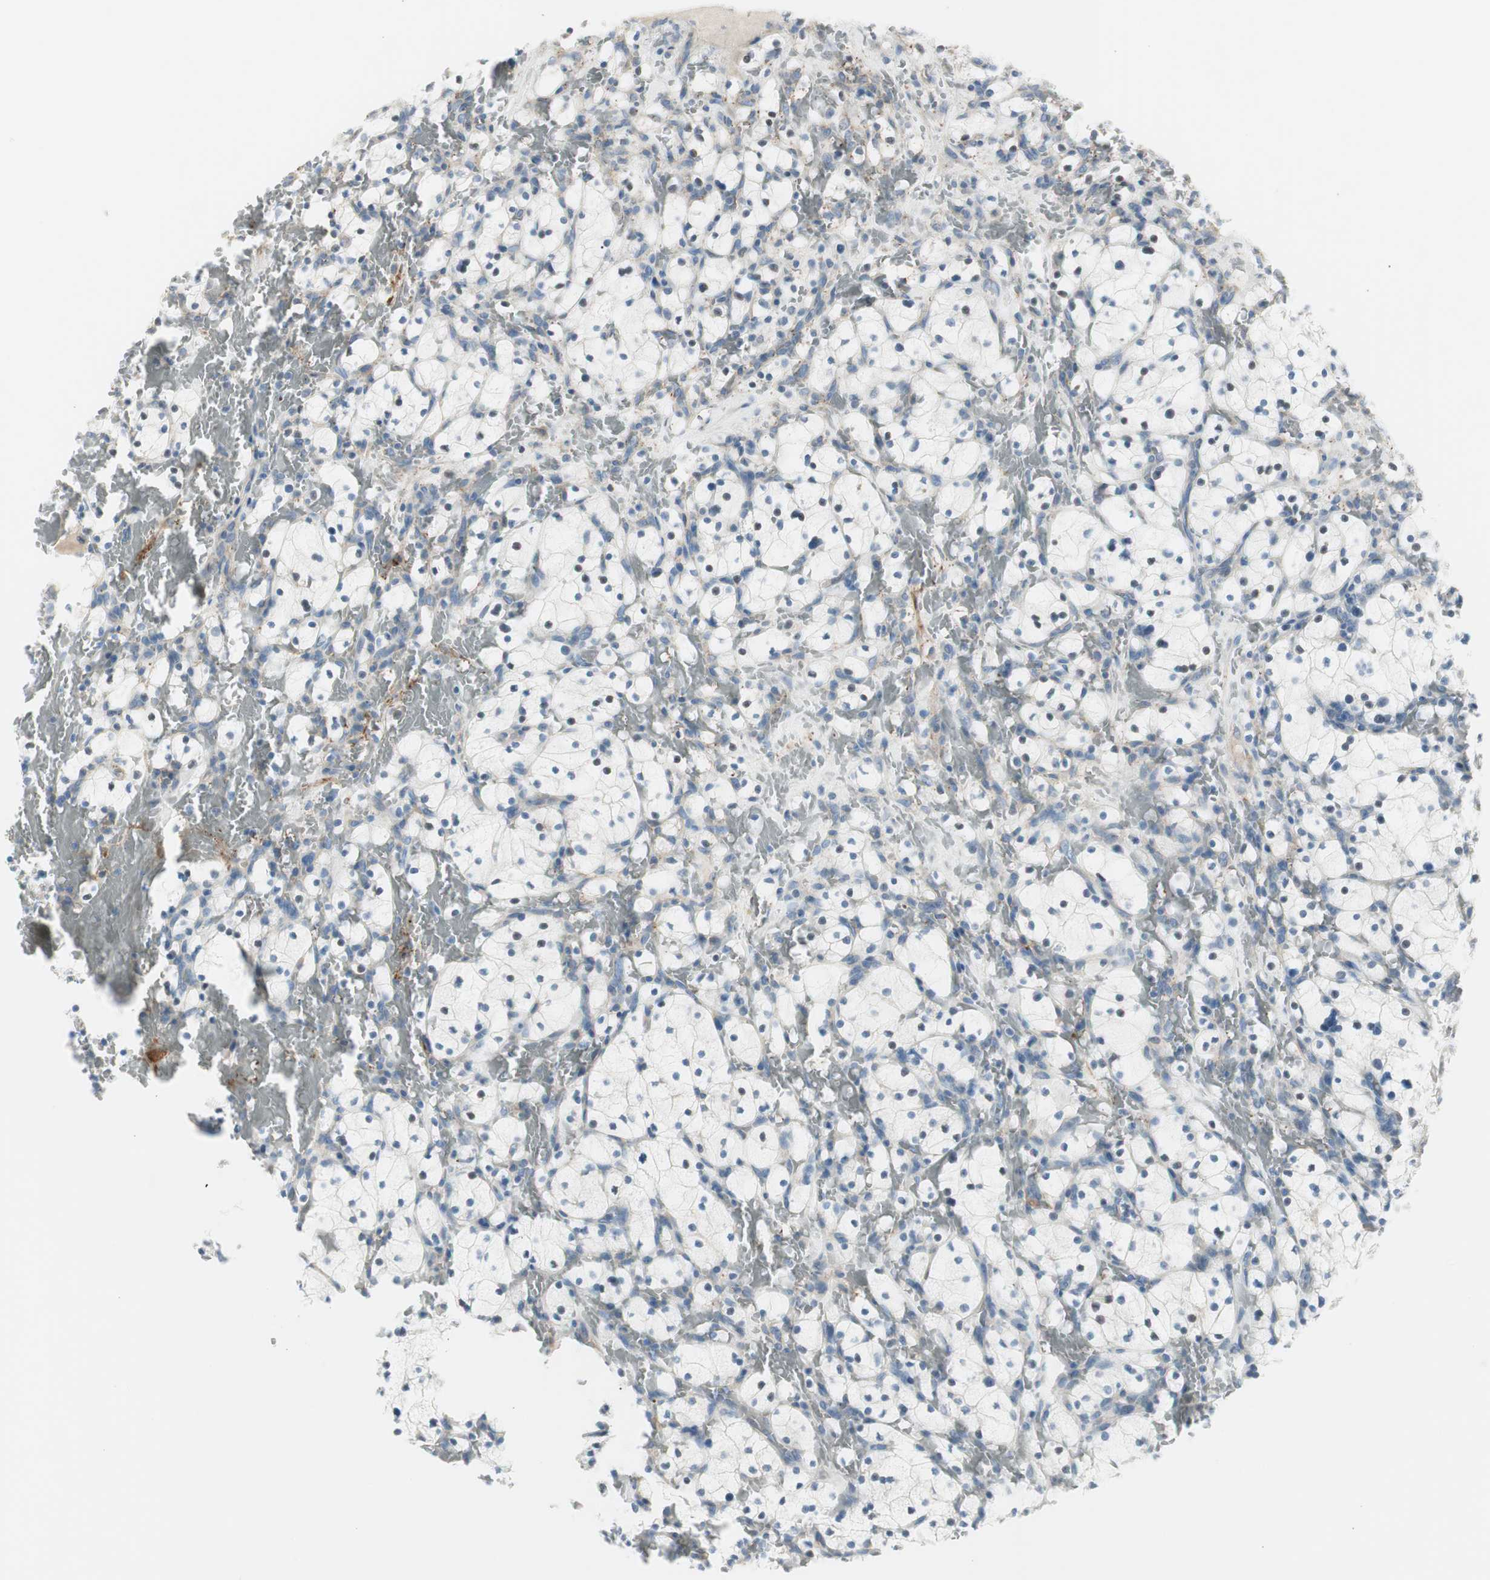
{"staining": {"intensity": "negative", "quantity": "none", "location": "none"}, "tissue": "renal cancer", "cell_type": "Tumor cells", "image_type": "cancer", "snomed": [{"axis": "morphology", "description": "Adenocarcinoma, NOS"}, {"axis": "topography", "description": "Kidney"}], "caption": "Immunohistochemical staining of adenocarcinoma (renal) exhibits no significant staining in tumor cells.", "gene": "CACNA2D1", "patient": {"sex": "female", "age": 83}}